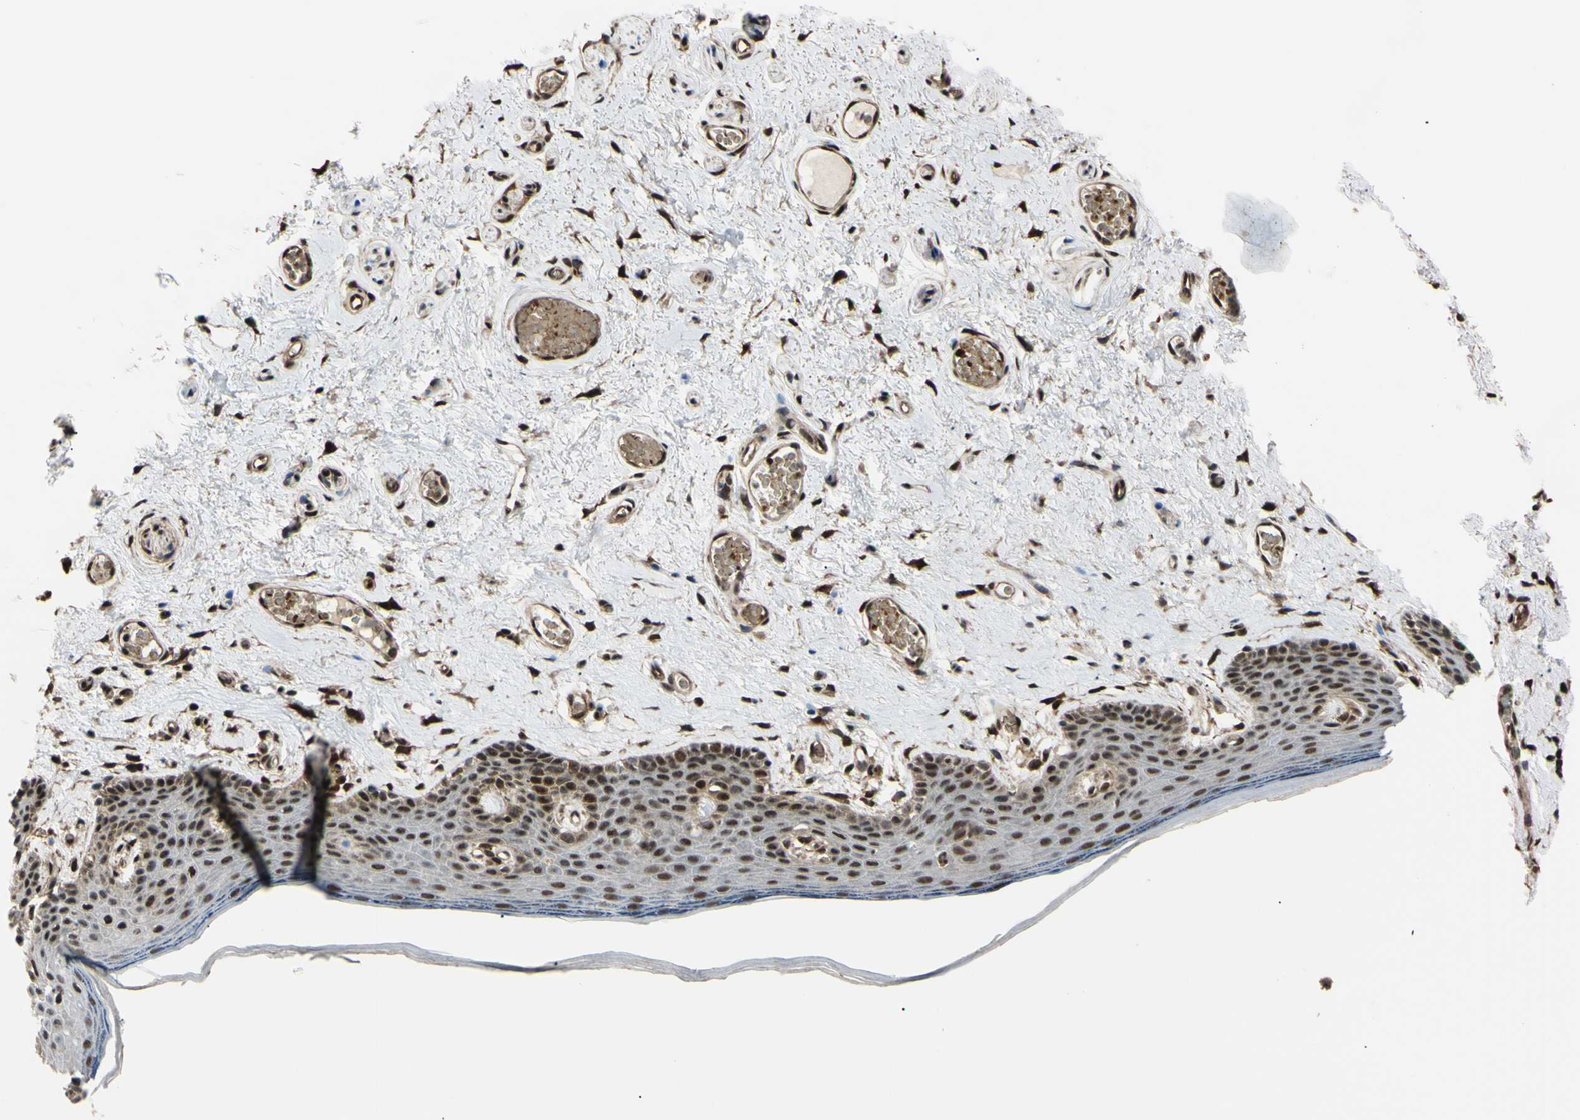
{"staining": {"intensity": "moderate", "quantity": ">75%", "location": "nuclear"}, "tissue": "skin", "cell_type": "Epidermal cells", "image_type": "normal", "snomed": [{"axis": "morphology", "description": "Normal tissue, NOS"}, {"axis": "topography", "description": "Vulva"}], "caption": "Immunohistochemistry (IHC) (DAB (3,3'-diaminobenzidine)) staining of normal skin reveals moderate nuclear protein expression in about >75% of epidermal cells.", "gene": "THAP12", "patient": {"sex": "female", "age": 54}}